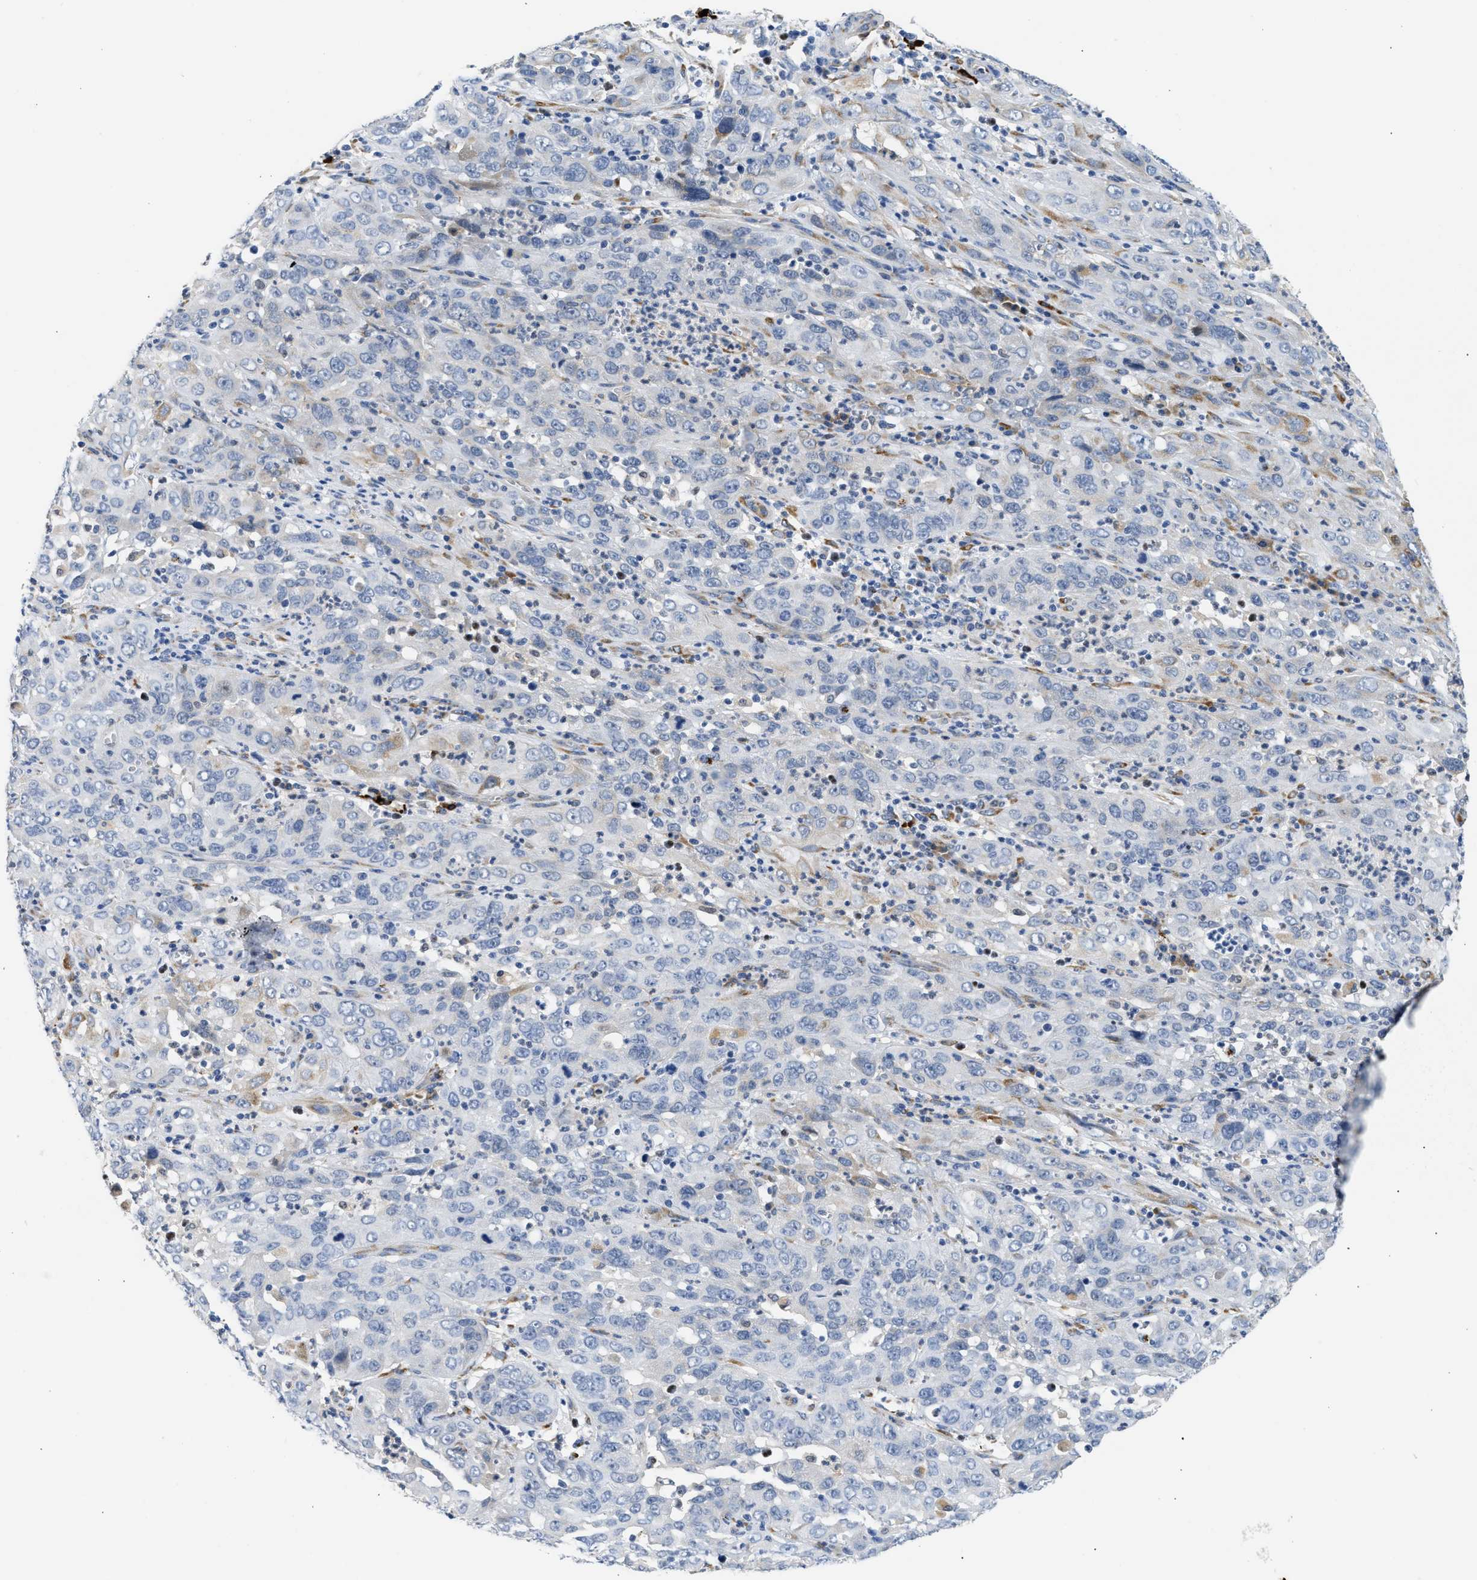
{"staining": {"intensity": "negative", "quantity": "none", "location": "none"}, "tissue": "cervical cancer", "cell_type": "Tumor cells", "image_type": "cancer", "snomed": [{"axis": "morphology", "description": "Squamous cell carcinoma, NOS"}, {"axis": "topography", "description": "Cervix"}], "caption": "DAB (3,3'-diaminobenzidine) immunohistochemical staining of cervical cancer (squamous cell carcinoma) demonstrates no significant staining in tumor cells.", "gene": "PPM1L", "patient": {"sex": "female", "age": 32}}